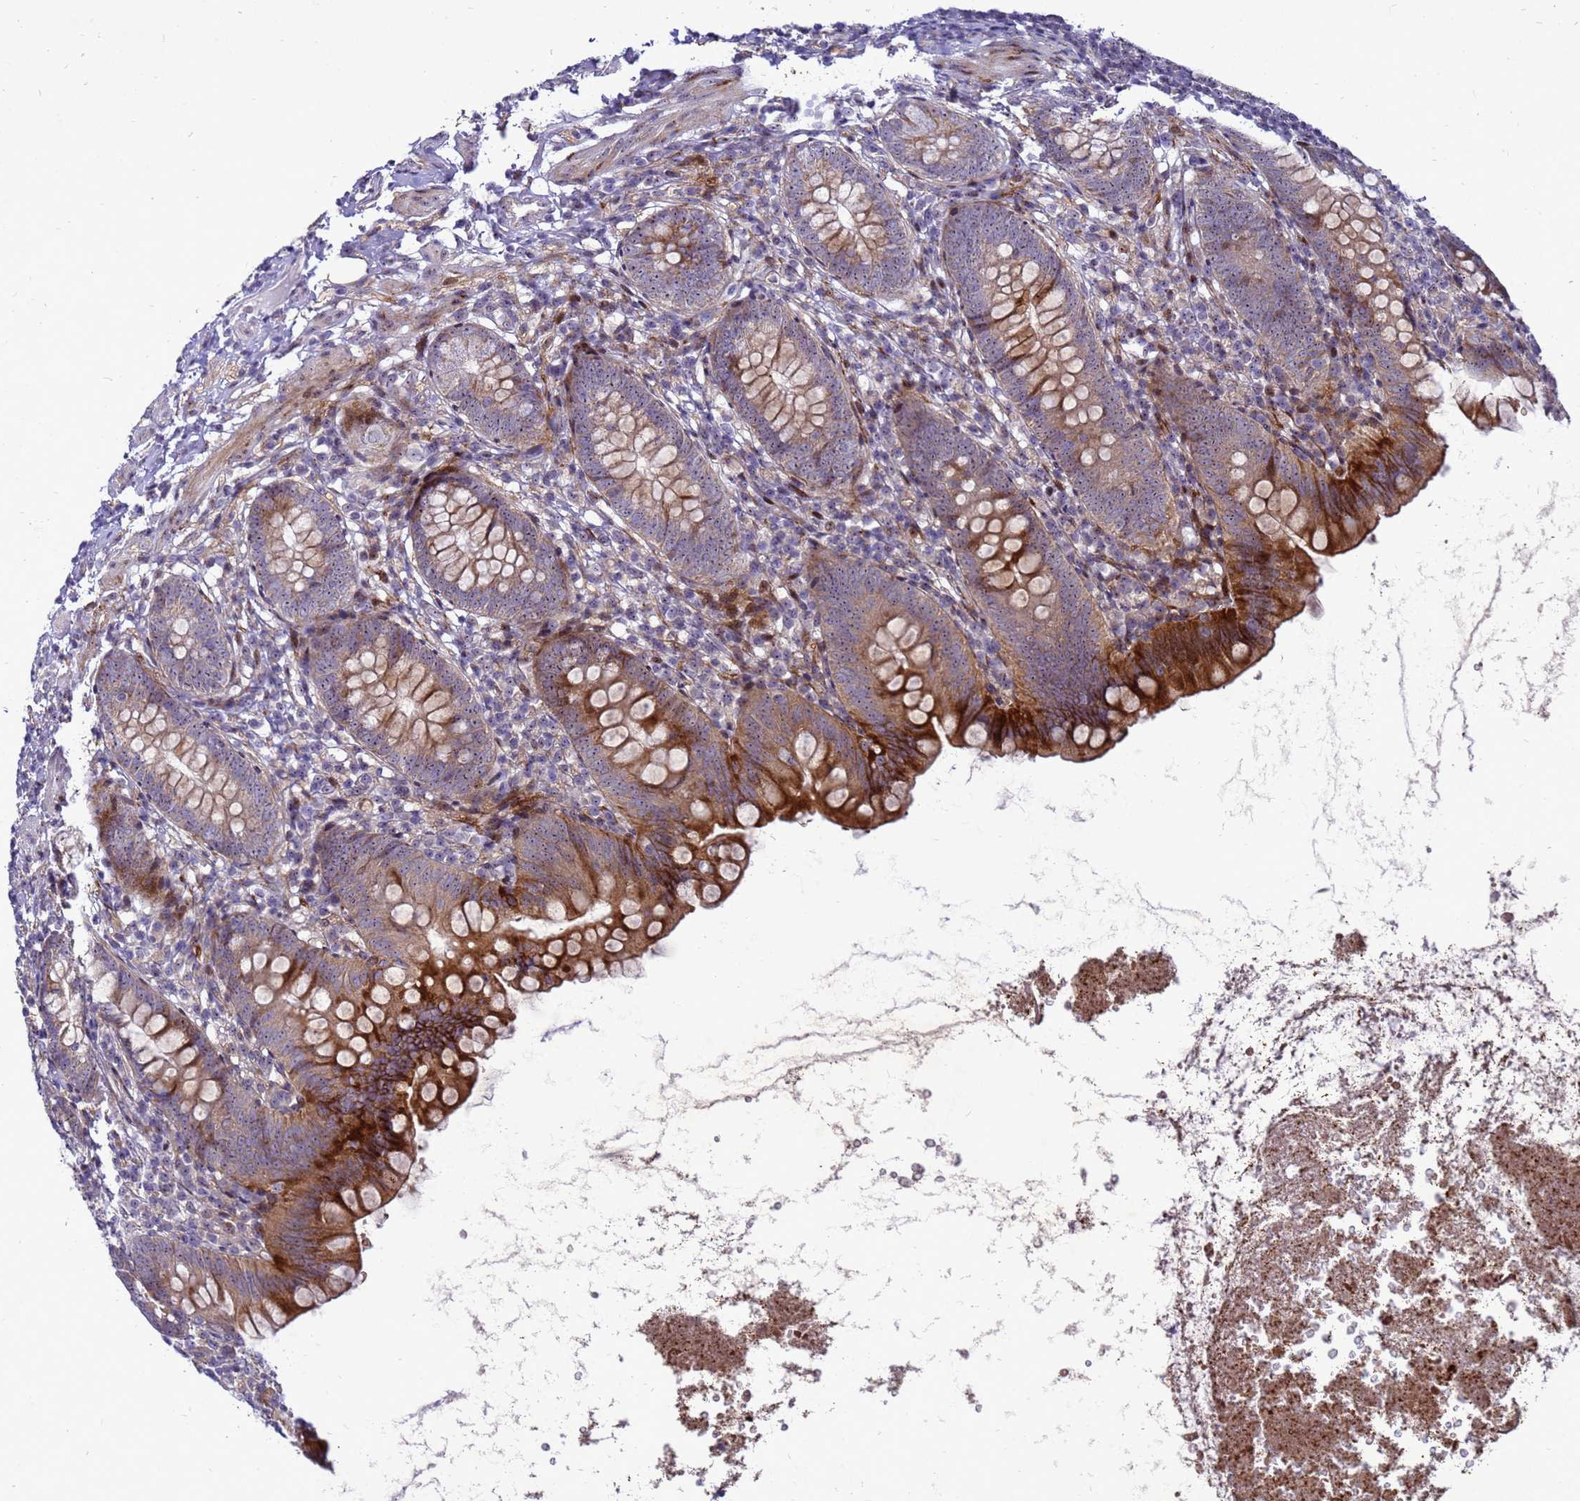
{"staining": {"intensity": "strong", "quantity": "25%-75%", "location": "cytoplasmic/membranous"}, "tissue": "appendix", "cell_type": "Glandular cells", "image_type": "normal", "snomed": [{"axis": "morphology", "description": "Normal tissue, NOS"}, {"axis": "topography", "description": "Appendix"}], "caption": "Immunohistochemistry (IHC) staining of normal appendix, which demonstrates high levels of strong cytoplasmic/membranous staining in approximately 25%-75% of glandular cells indicating strong cytoplasmic/membranous protein positivity. The staining was performed using DAB (3,3'-diaminobenzidine) (brown) for protein detection and nuclei were counterstained in hematoxylin (blue).", "gene": "RSPO1", "patient": {"sex": "female", "age": 62}}